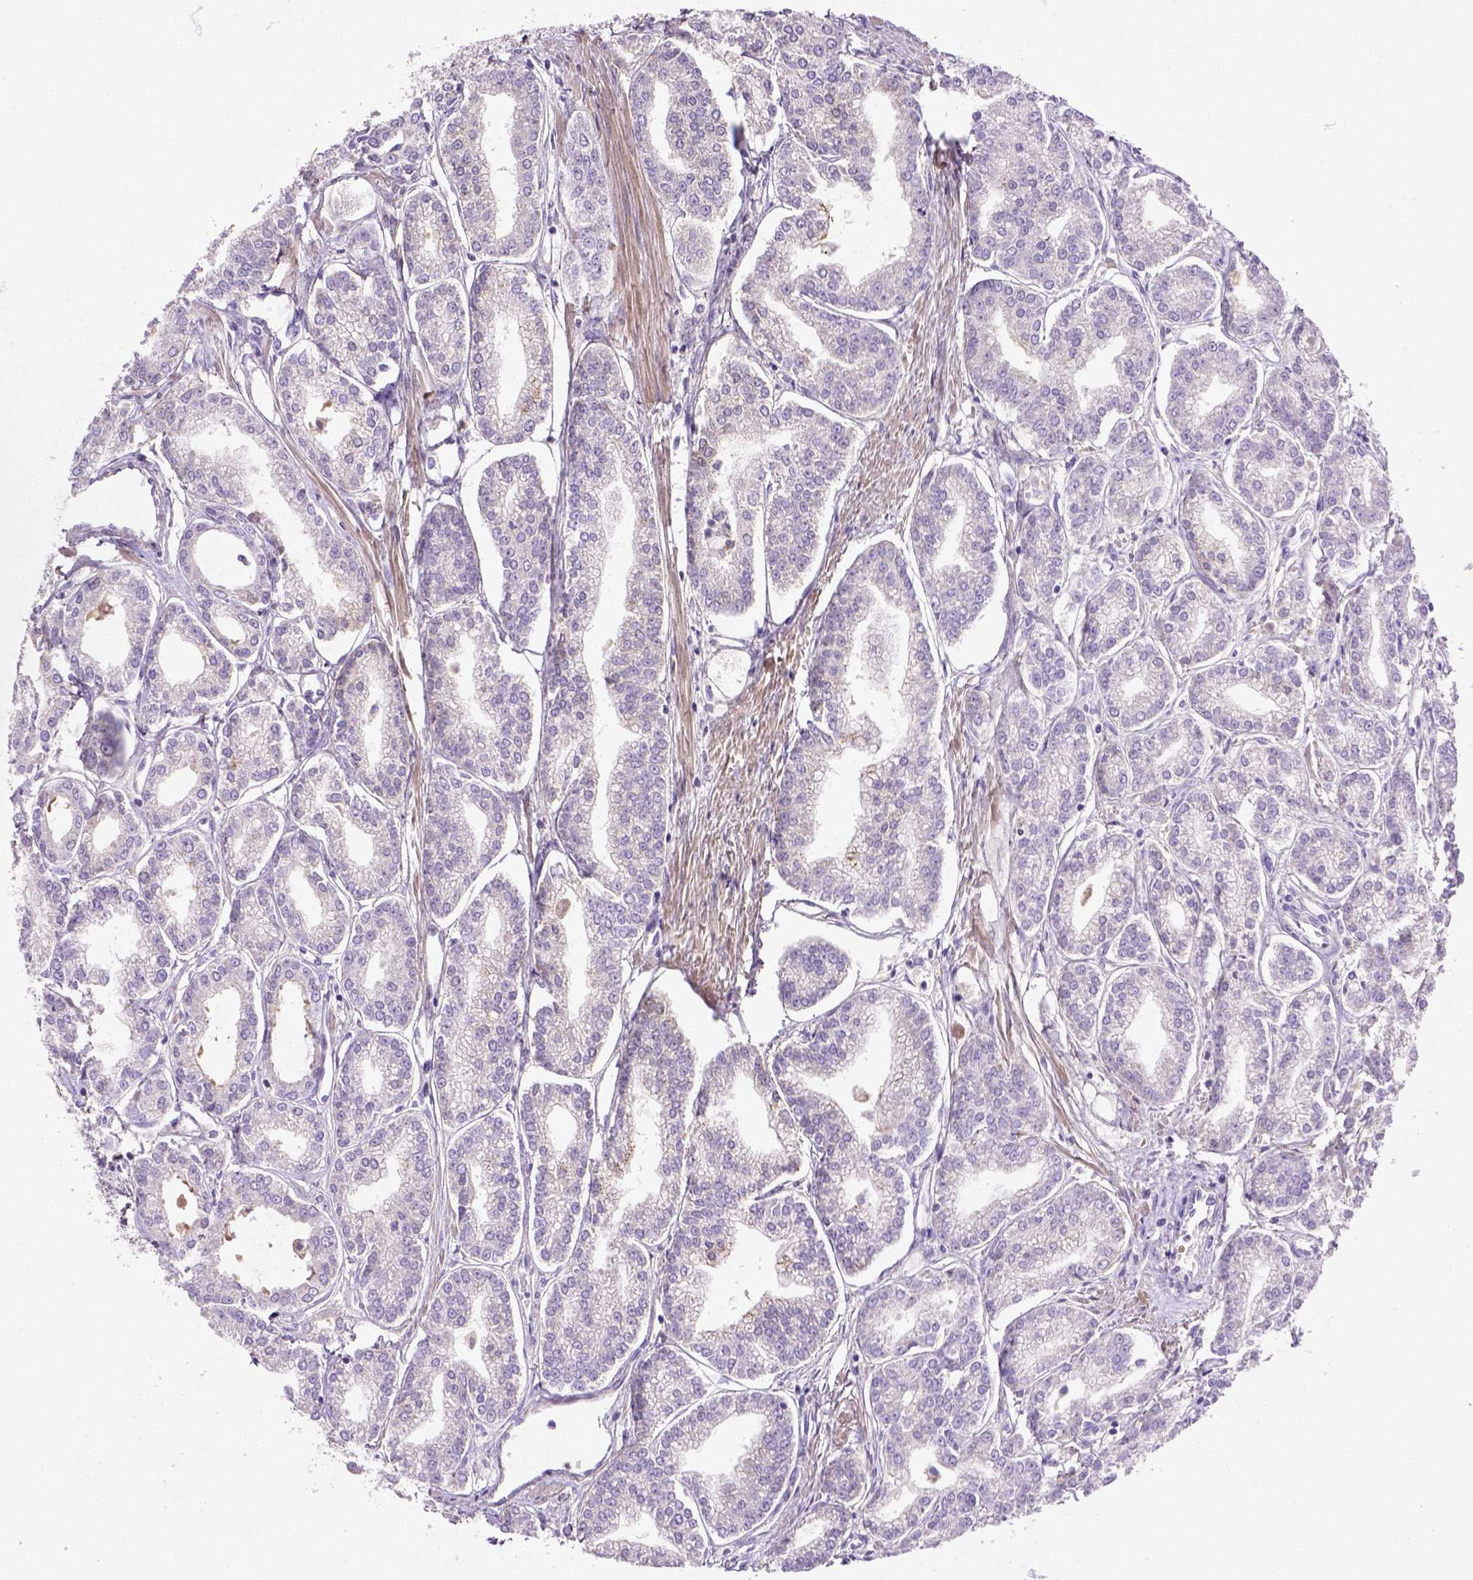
{"staining": {"intensity": "negative", "quantity": "none", "location": "none"}, "tissue": "prostate cancer", "cell_type": "Tumor cells", "image_type": "cancer", "snomed": [{"axis": "morphology", "description": "Adenocarcinoma, NOS"}, {"axis": "topography", "description": "Prostate"}], "caption": "Adenocarcinoma (prostate) stained for a protein using immunohistochemistry (IHC) shows no positivity tumor cells.", "gene": "NUDT2", "patient": {"sex": "male", "age": 71}}